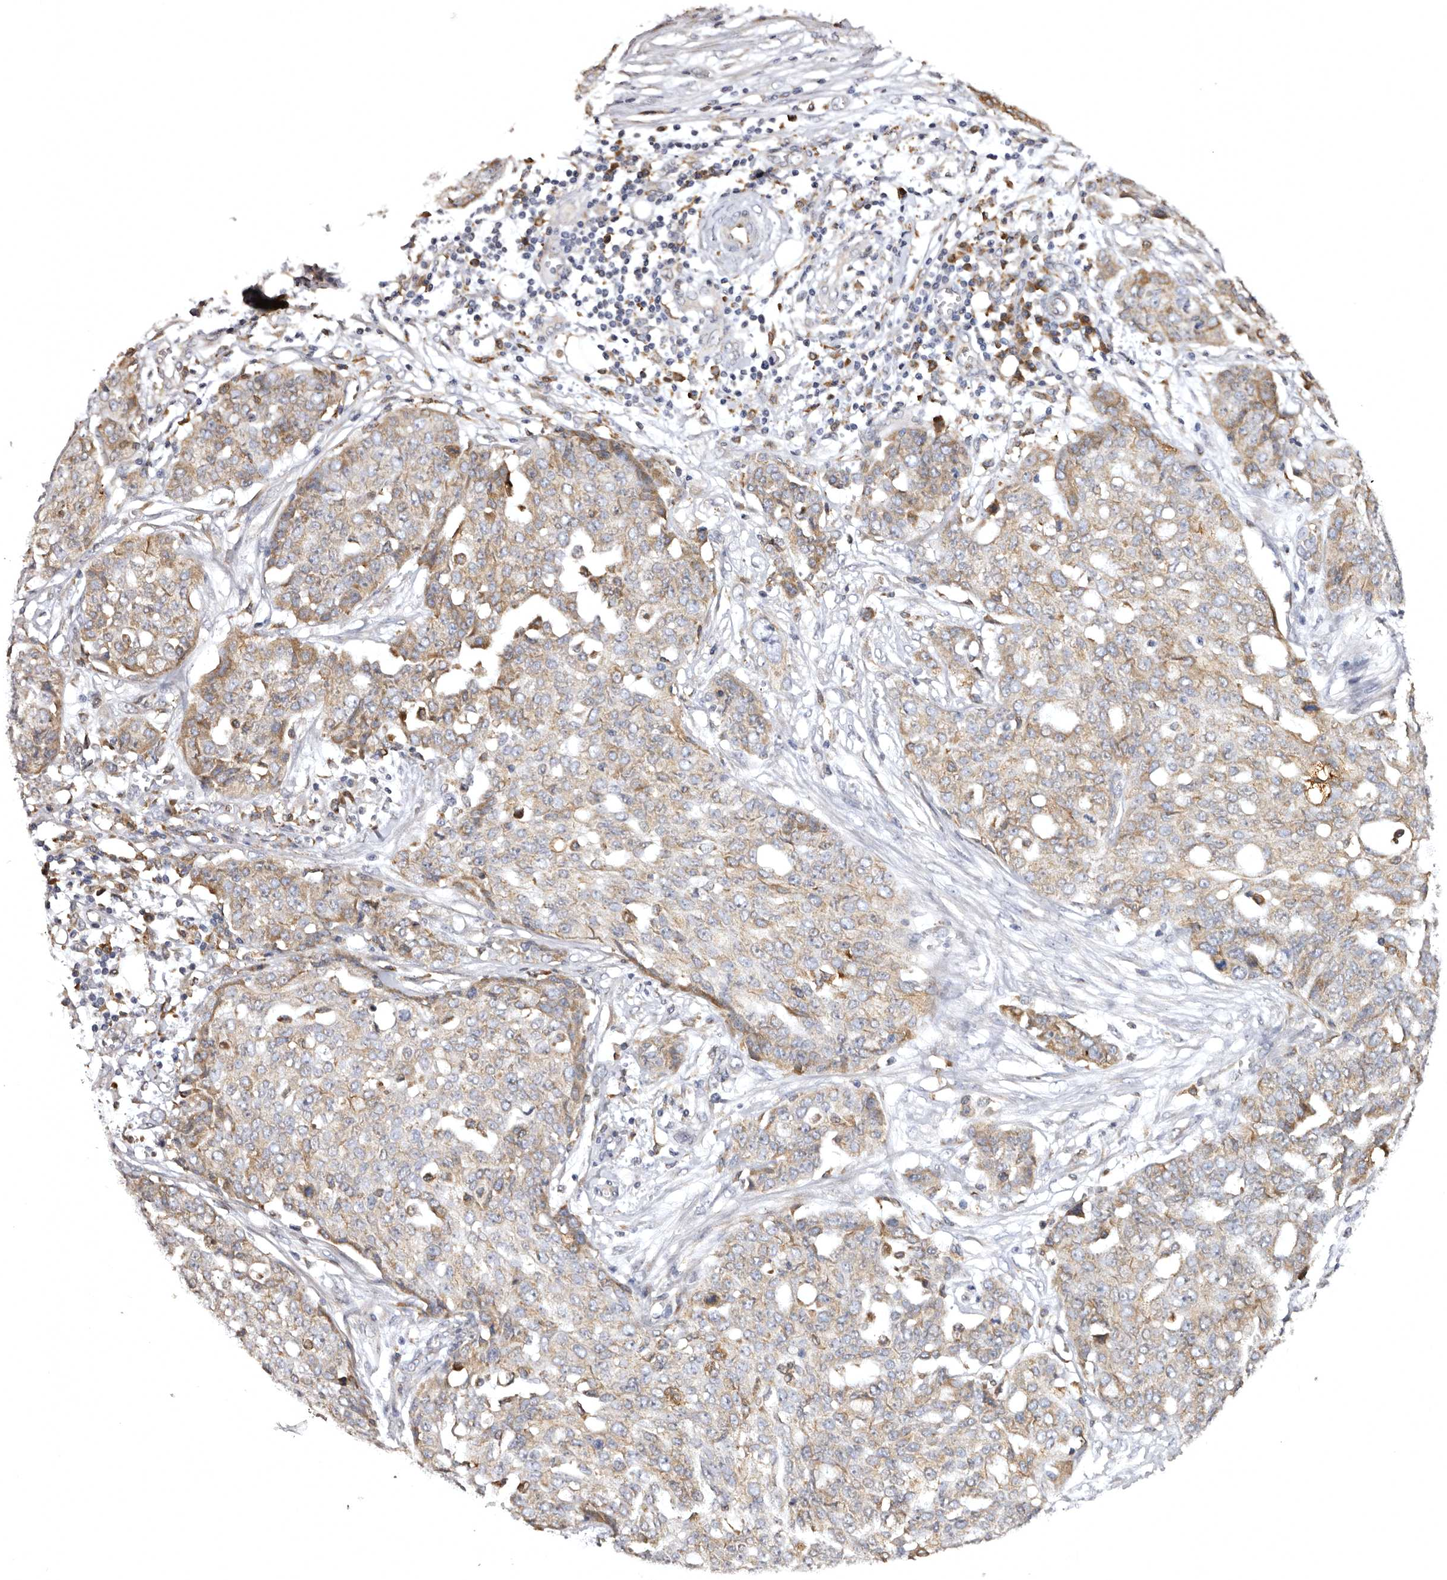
{"staining": {"intensity": "weak", "quantity": "25%-75%", "location": "cytoplasmic/membranous"}, "tissue": "ovarian cancer", "cell_type": "Tumor cells", "image_type": "cancer", "snomed": [{"axis": "morphology", "description": "Cystadenocarcinoma, serous, NOS"}, {"axis": "topography", "description": "Soft tissue"}, {"axis": "topography", "description": "Ovary"}], "caption": "Immunohistochemical staining of human serous cystadenocarcinoma (ovarian) displays weak cytoplasmic/membranous protein positivity in approximately 25%-75% of tumor cells. (Brightfield microscopy of DAB IHC at high magnification).", "gene": "INKA2", "patient": {"sex": "female", "age": 57}}